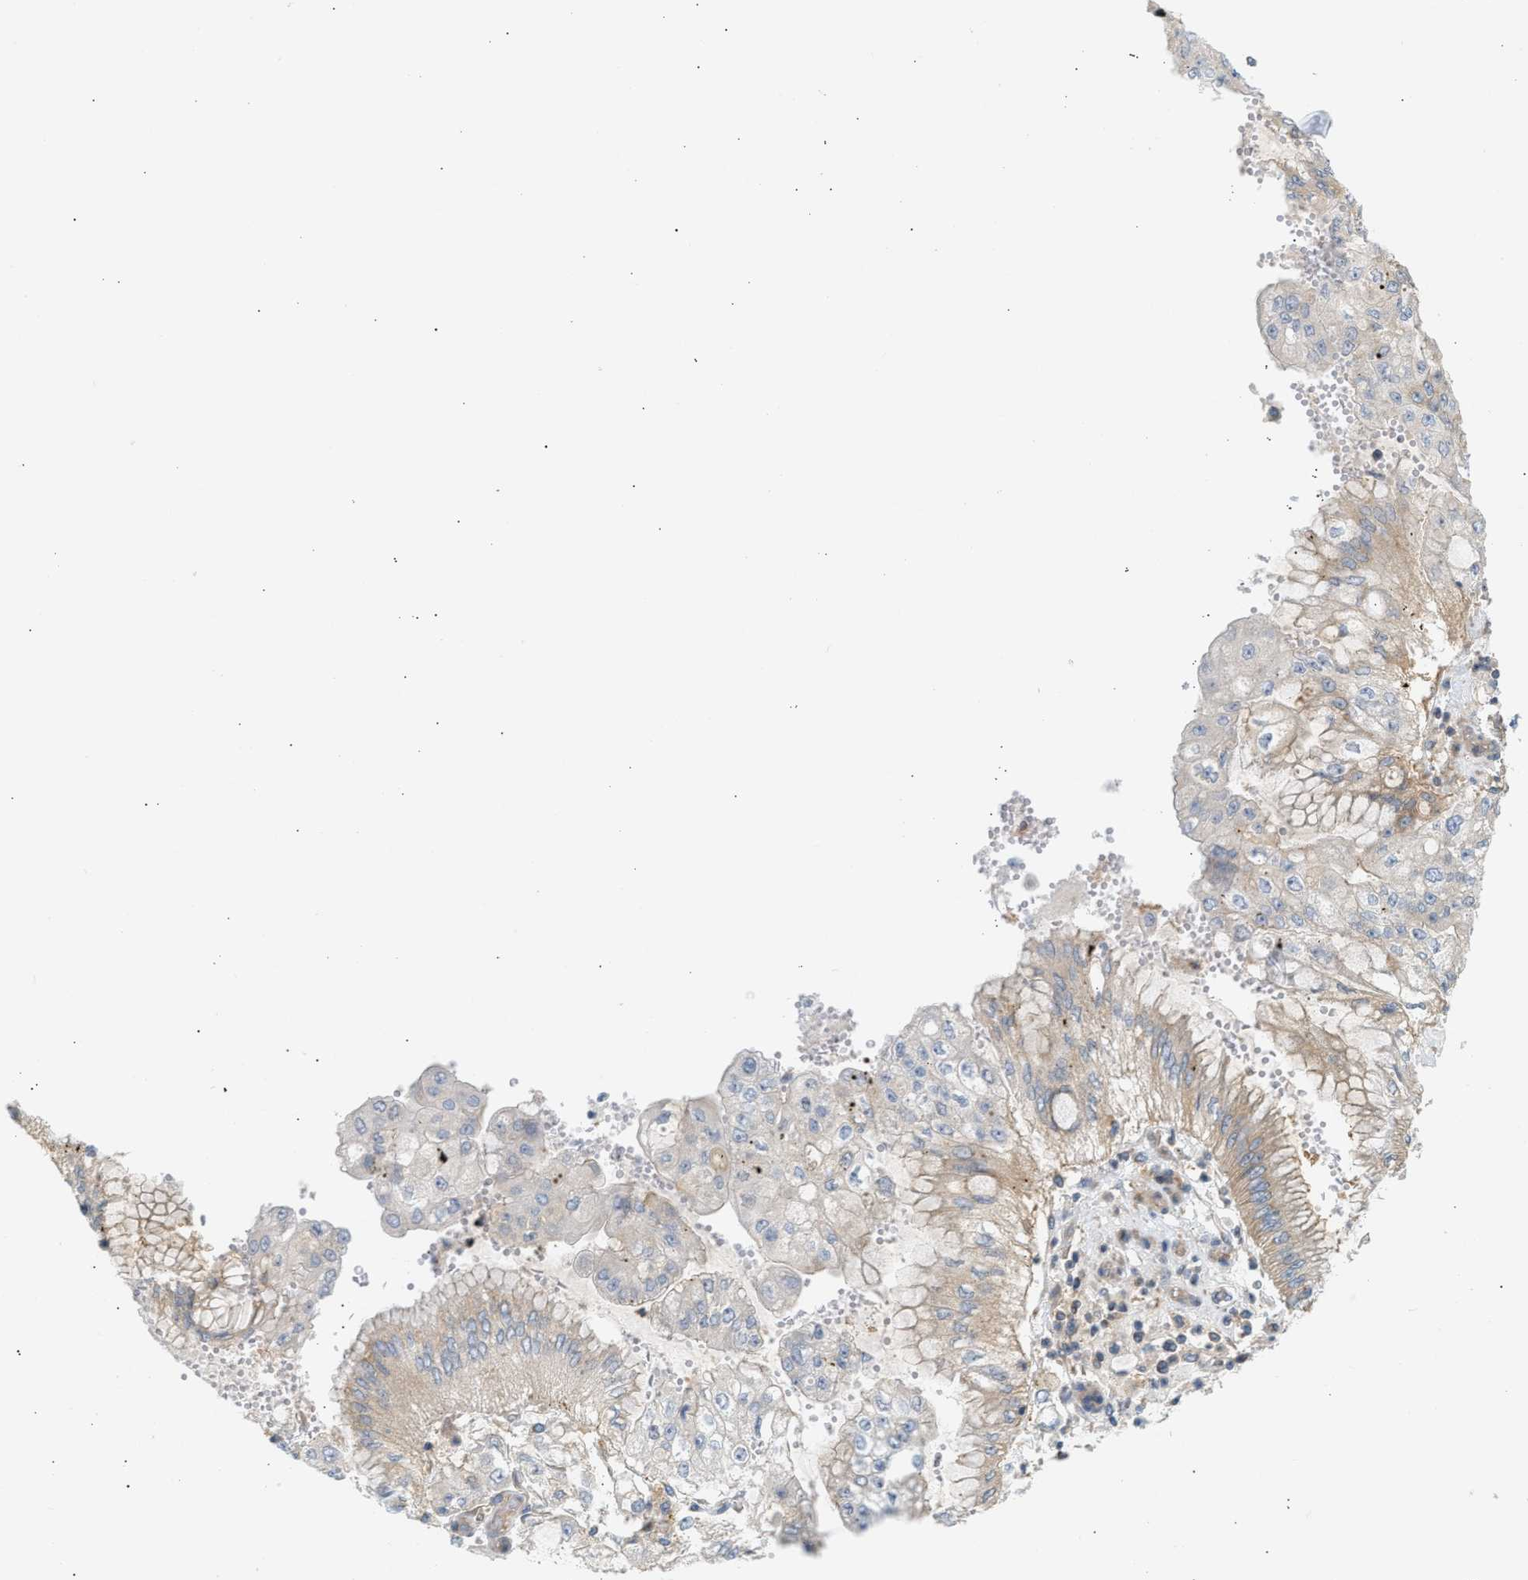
{"staining": {"intensity": "weak", "quantity": "25%-75%", "location": "cytoplasmic/membranous"}, "tissue": "stomach cancer", "cell_type": "Tumor cells", "image_type": "cancer", "snomed": [{"axis": "morphology", "description": "Adenocarcinoma, NOS"}, {"axis": "topography", "description": "Stomach"}], "caption": "DAB immunohistochemical staining of human stomach cancer displays weak cytoplasmic/membranous protein staining in approximately 25%-75% of tumor cells.", "gene": "PAFAH1B1", "patient": {"sex": "male", "age": 76}}